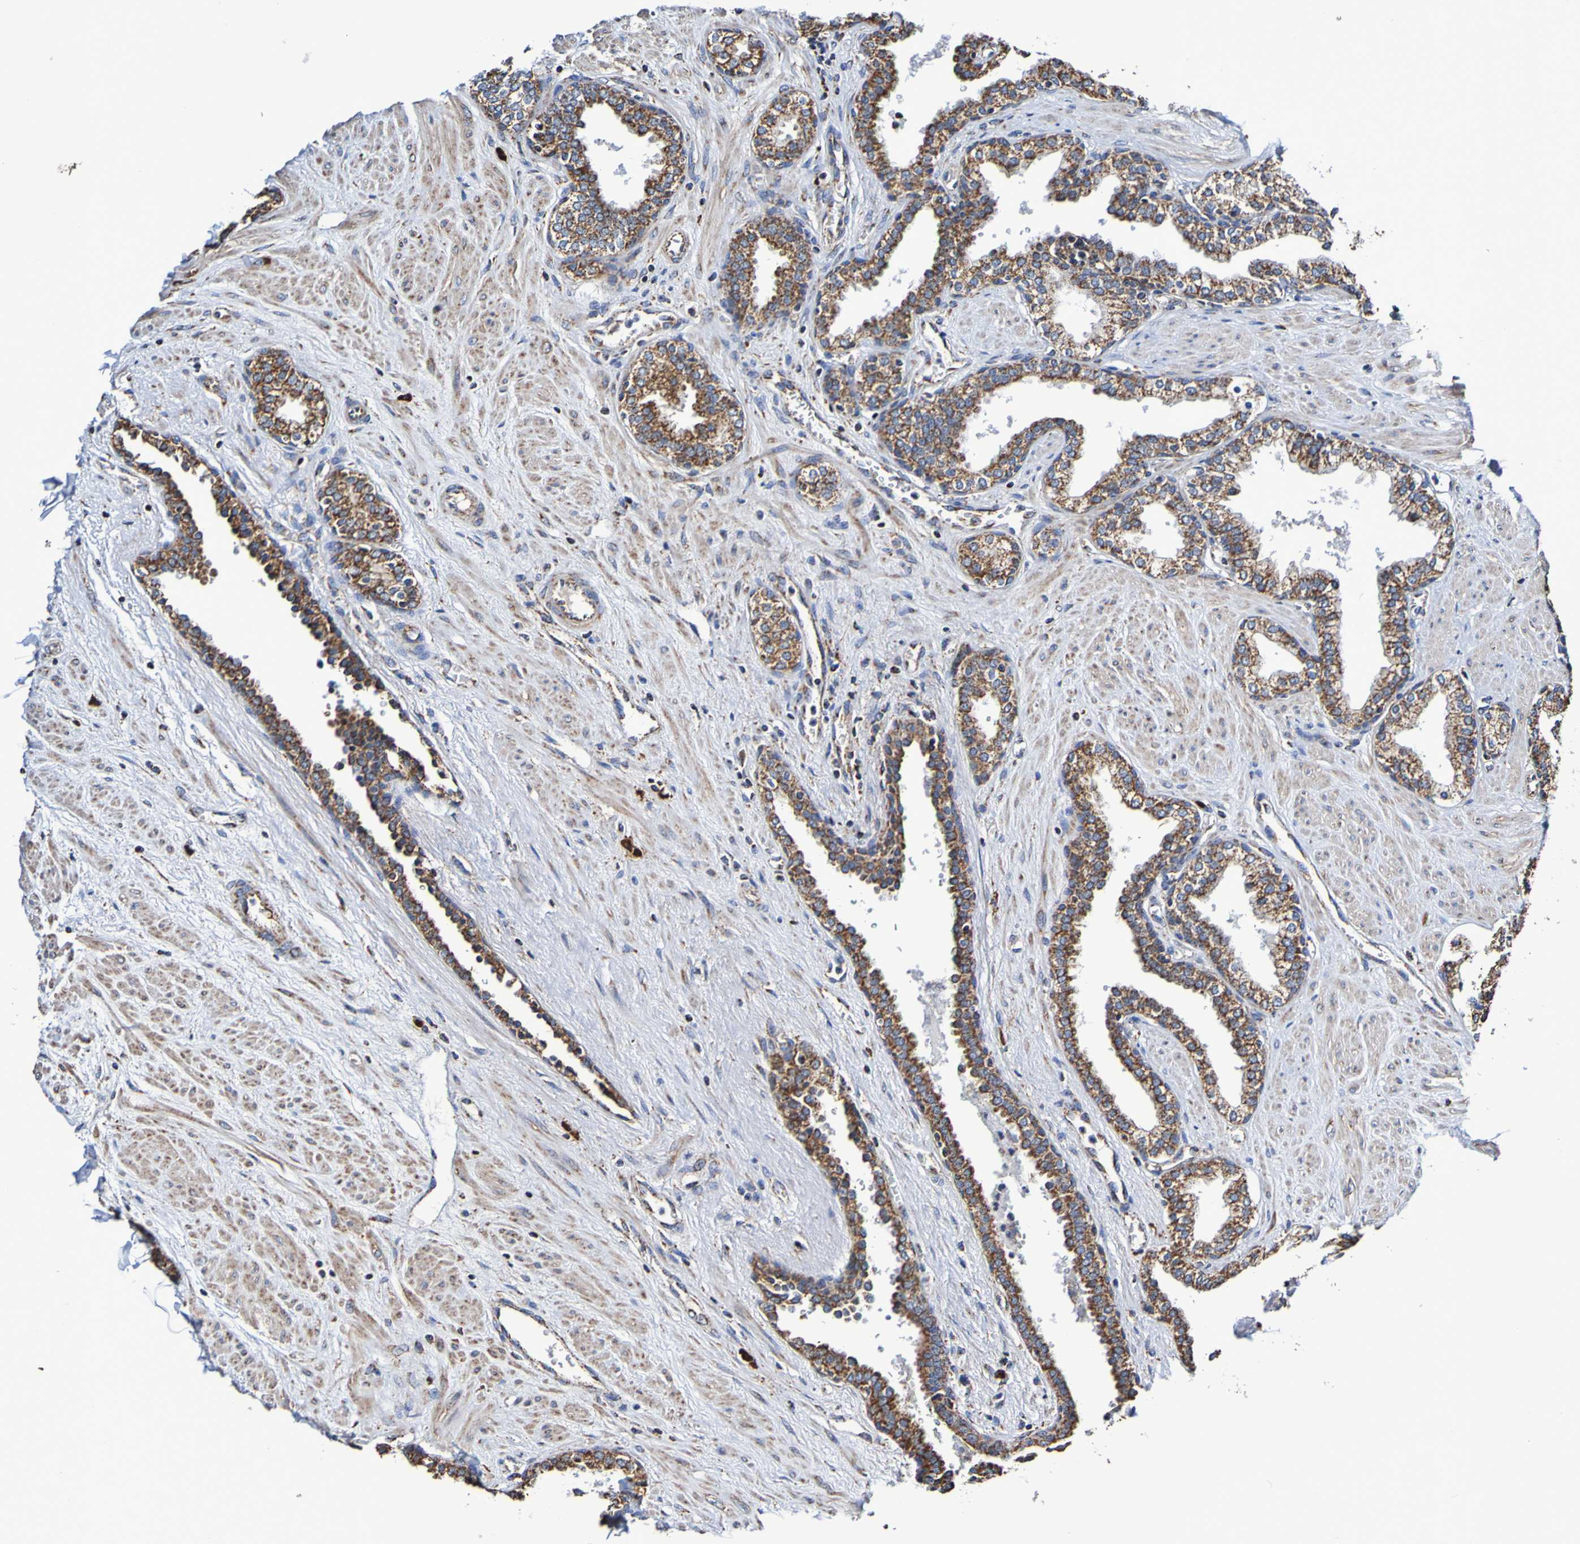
{"staining": {"intensity": "strong", "quantity": ">75%", "location": "cytoplasmic/membranous"}, "tissue": "prostate", "cell_type": "Glandular cells", "image_type": "normal", "snomed": [{"axis": "morphology", "description": "Normal tissue, NOS"}, {"axis": "topography", "description": "Prostate"}], "caption": "Immunohistochemistry (IHC) histopathology image of unremarkable prostate stained for a protein (brown), which shows high levels of strong cytoplasmic/membranous staining in about >75% of glandular cells.", "gene": "IL18R1", "patient": {"sex": "male", "age": 51}}